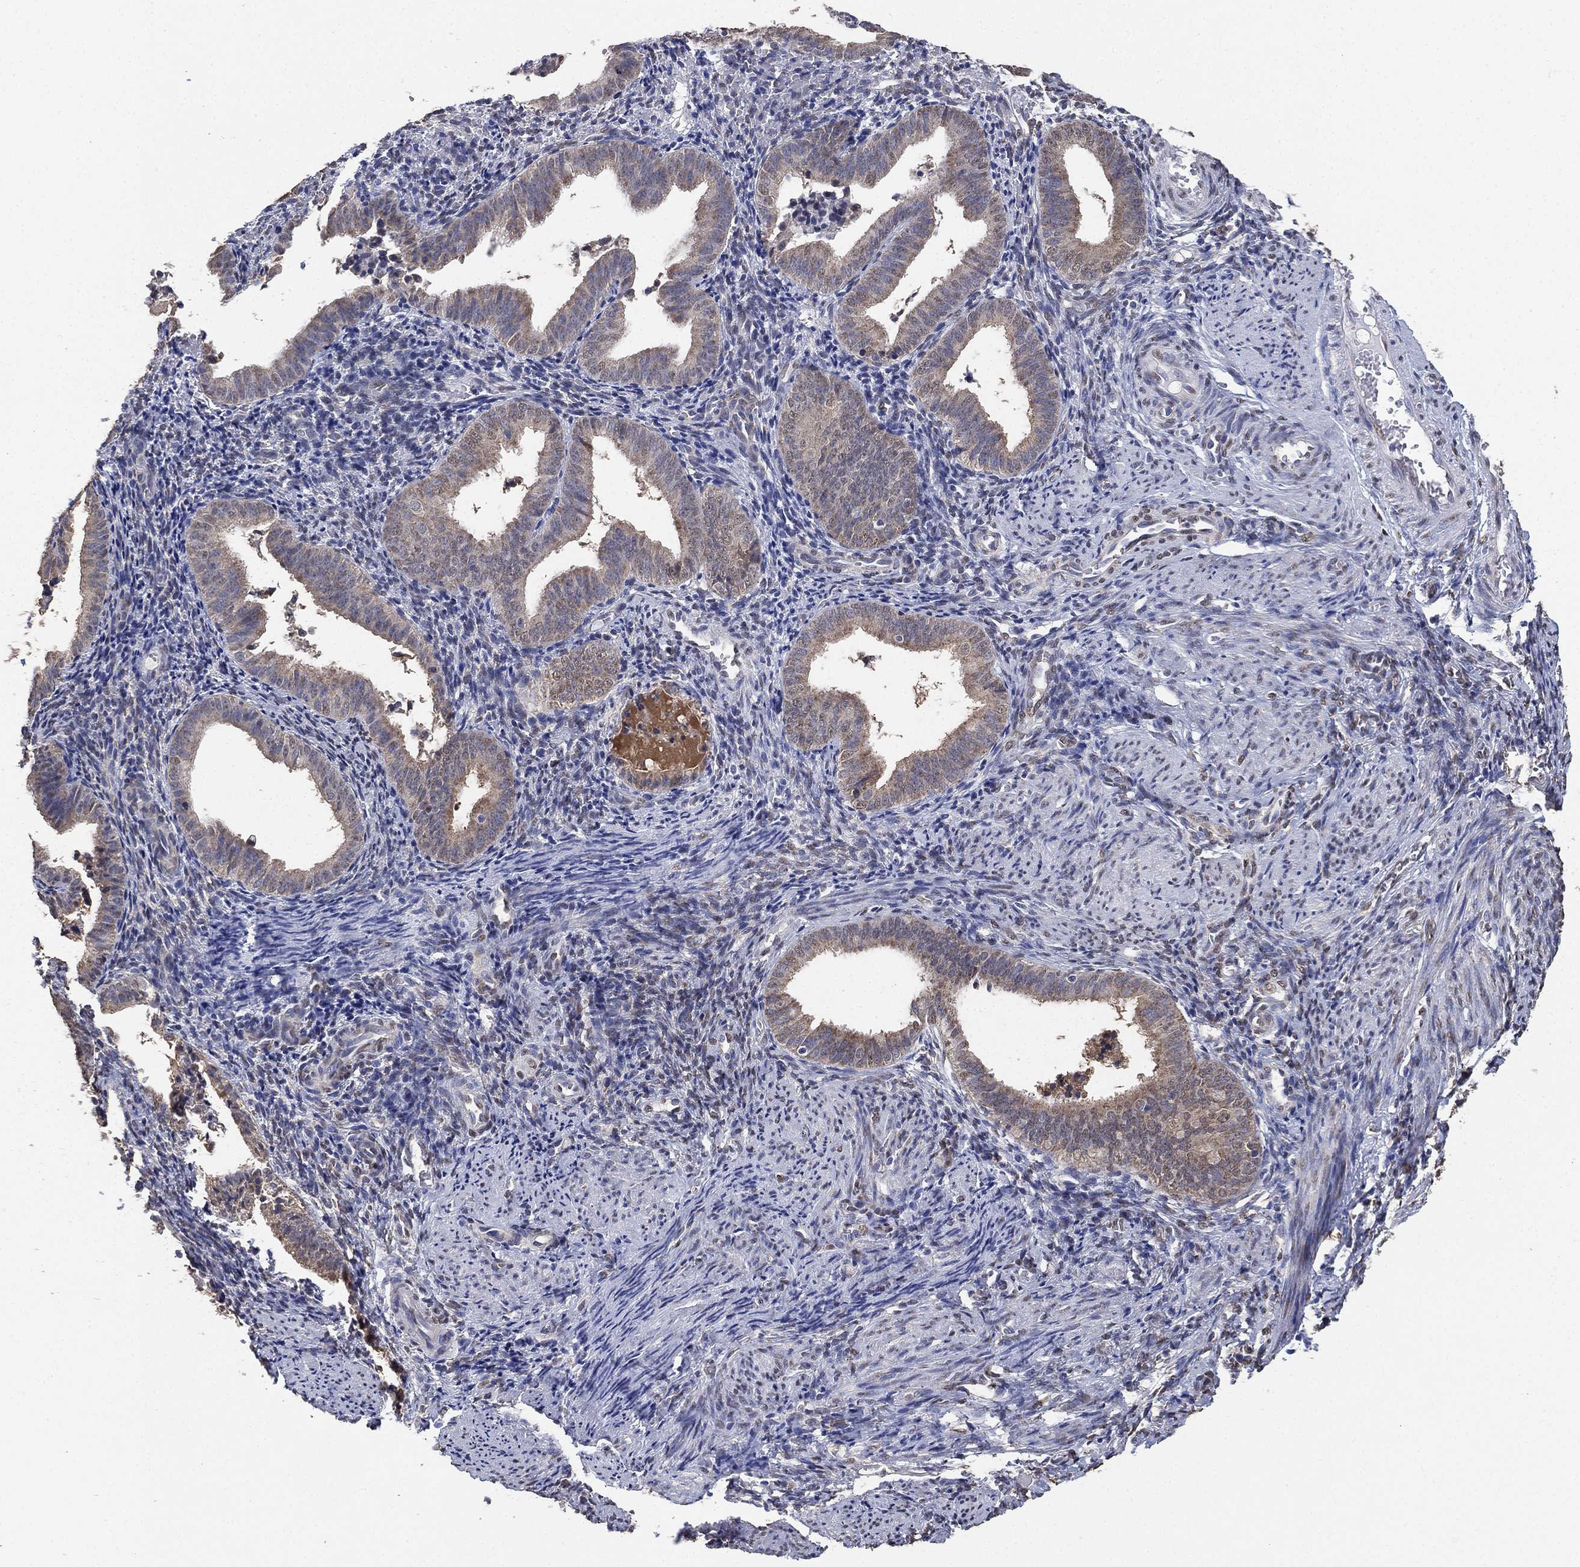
{"staining": {"intensity": "weak", "quantity": "25%-75%", "location": "nuclear"}, "tissue": "endometrium", "cell_type": "Cells in endometrial stroma", "image_type": "normal", "snomed": [{"axis": "morphology", "description": "Normal tissue, NOS"}, {"axis": "topography", "description": "Endometrium"}], "caption": "Immunohistochemistry (IHC) staining of benign endometrium, which reveals low levels of weak nuclear staining in about 25%-75% of cells in endometrial stroma indicating weak nuclear protein expression. The staining was performed using DAB (brown) for protein detection and nuclei were counterstained in hematoxylin (blue).", "gene": "ALDH7A1", "patient": {"sex": "female", "age": 42}}